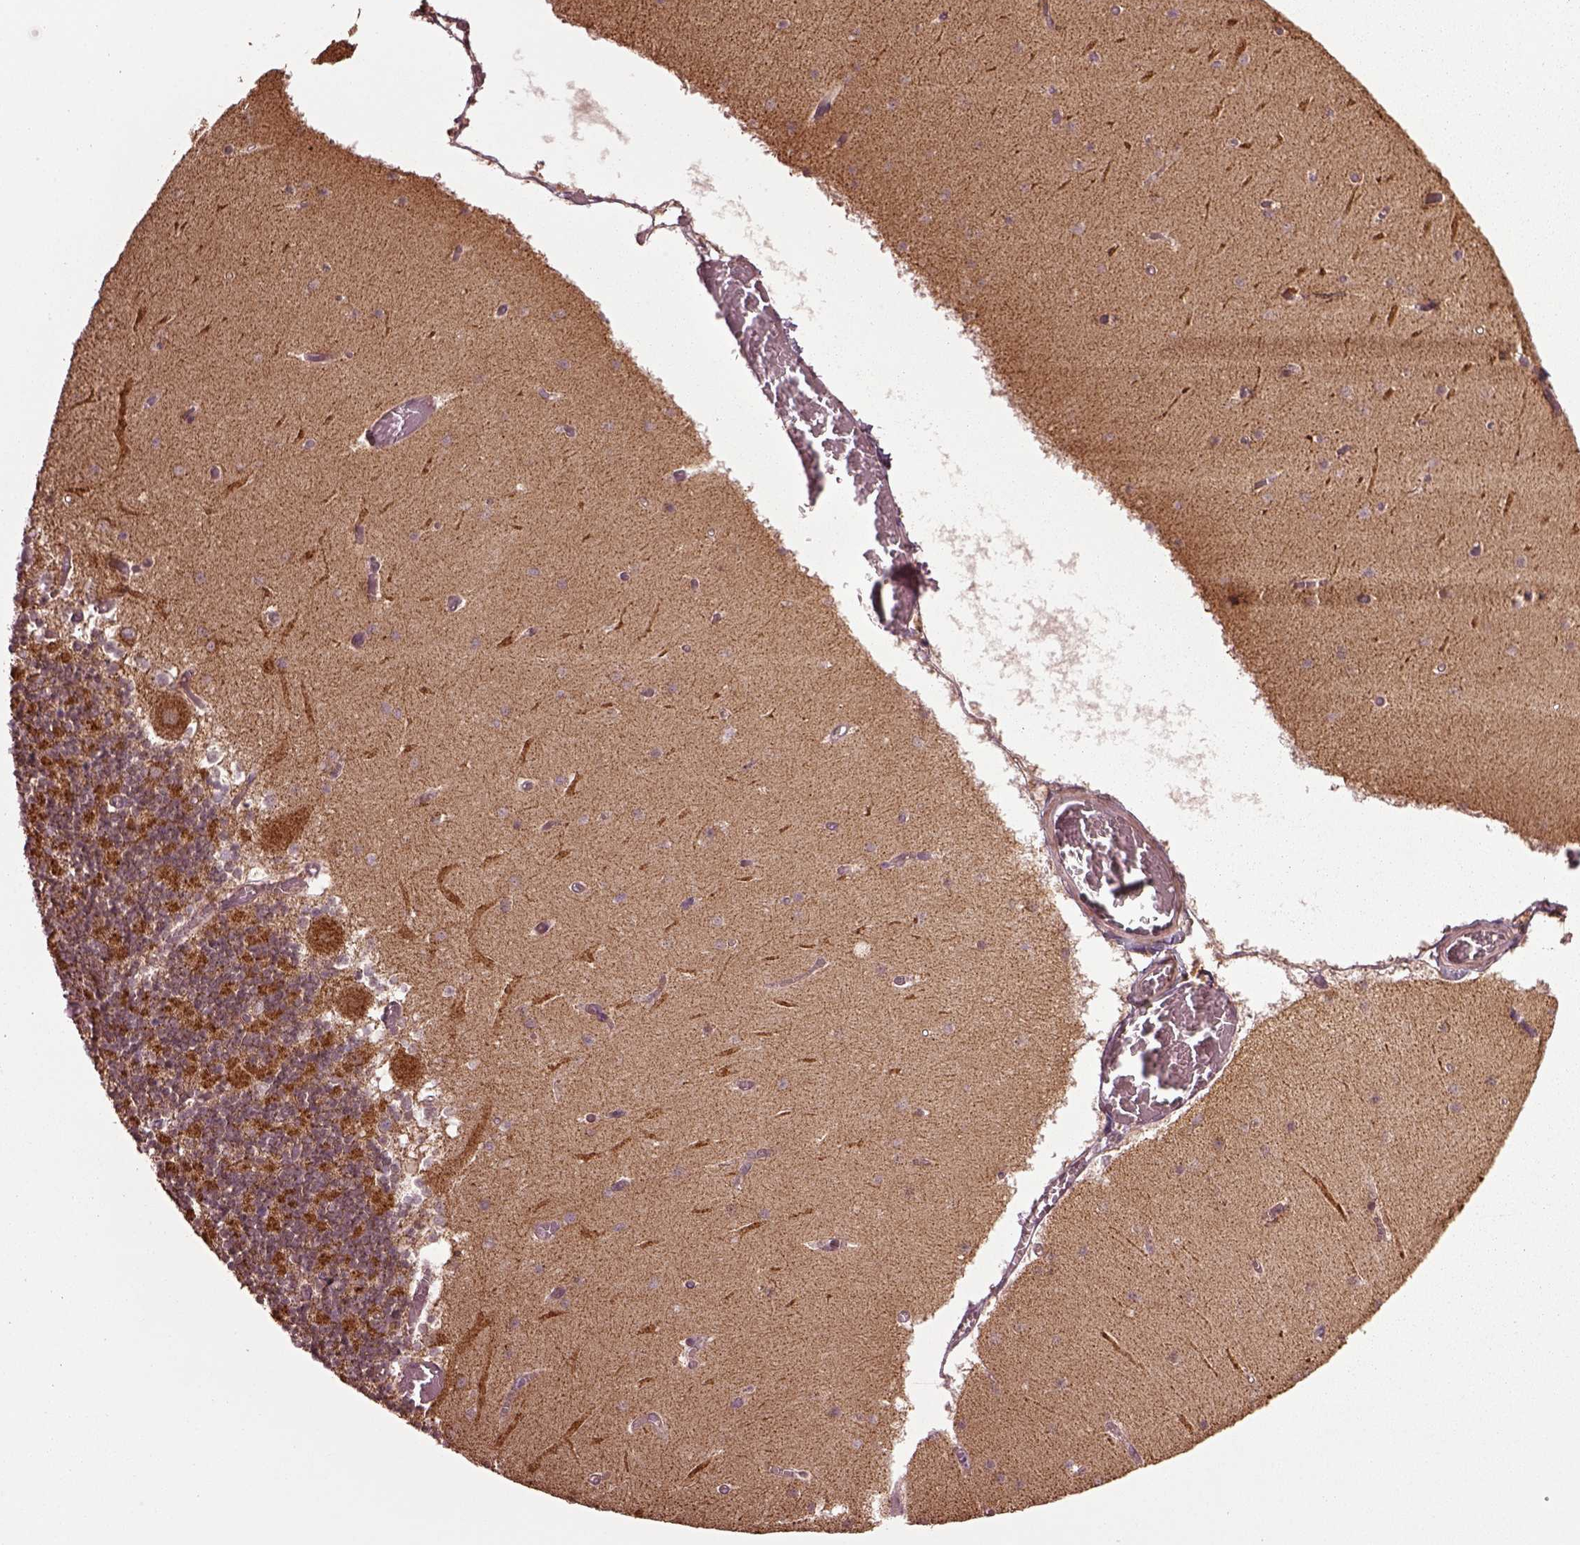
{"staining": {"intensity": "strong", "quantity": "25%-75%", "location": "cytoplasmic/membranous"}, "tissue": "cerebellum", "cell_type": "Cells in granular layer", "image_type": "normal", "snomed": [{"axis": "morphology", "description": "Normal tissue, NOS"}, {"axis": "topography", "description": "Cerebellum"}], "caption": "This photomicrograph demonstrates immunohistochemistry staining of normal cerebellum, with high strong cytoplasmic/membranous staining in approximately 25%-75% of cells in granular layer.", "gene": "SEL1L3", "patient": {"sex": "female", "age": 28}}